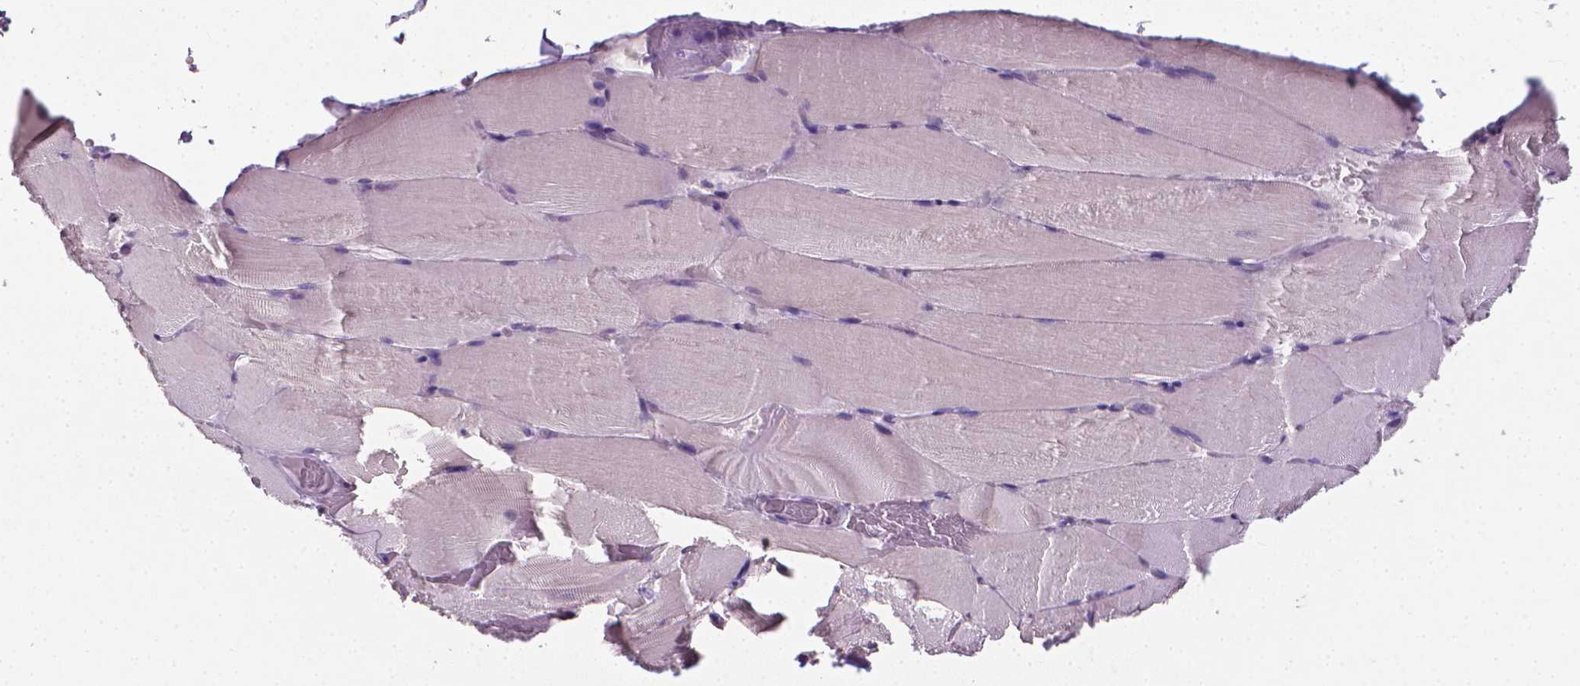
{"staining": {"intensity": "negative", "quantity": "none", "location": "none"}, "tissue": "skeletal muscle", "cell_type": "Myocytes", "image_type": "normal", "snomed": [{"axis": "morphology", "description": "Normal tissue, NOS"}, {"axis": "topography", "description": "Skeletal muscle"}], "caption": "Immunohistochemical staining of normal skeletal muscle shows no significant expression in myocytes. (DAB immunohistochemistry visualized using brightfield microscopy, high magnification).", "gene": "XPNPEP2", "patient": {"sex": "female", "age": 37}}